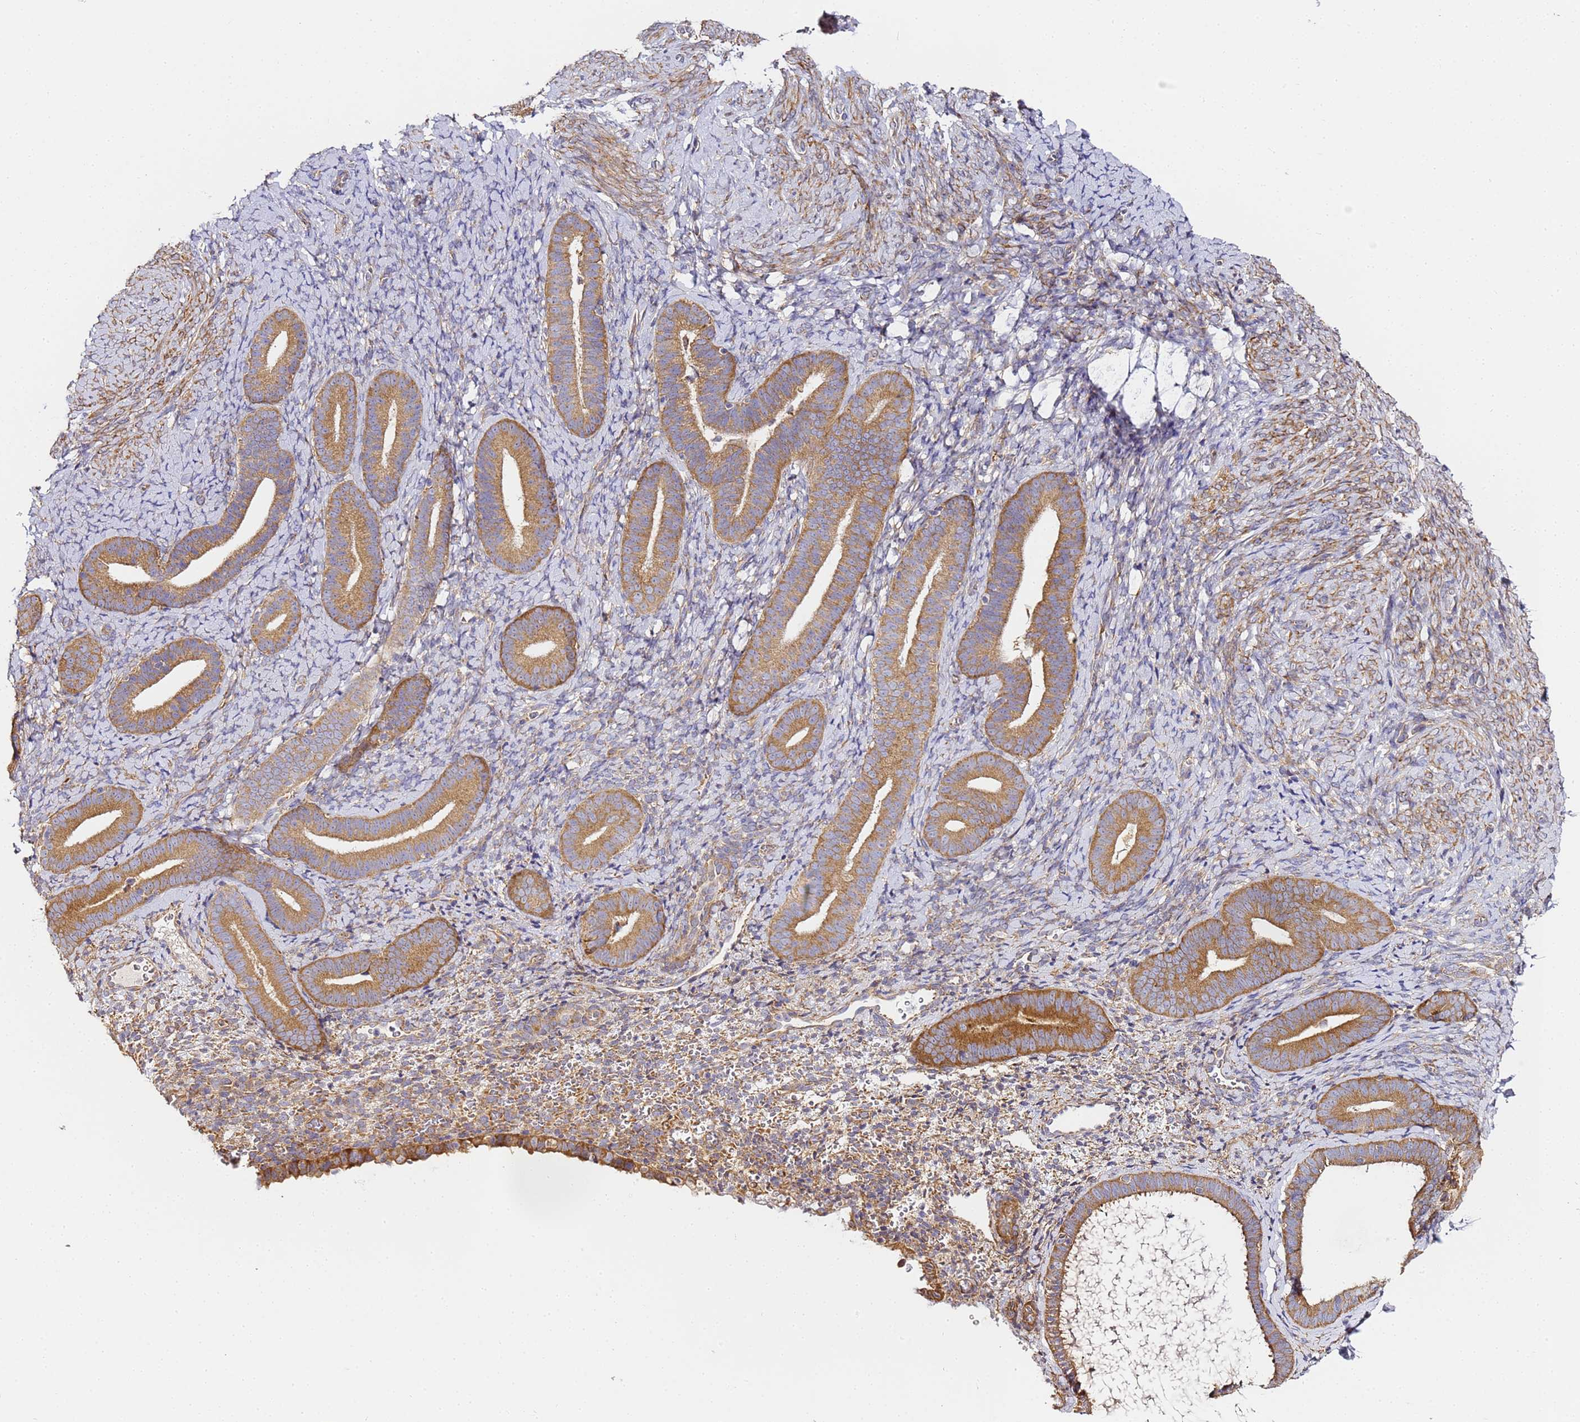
{"staining": {"intensity": "moderate", "quantity": "25%-75%", "location": "cytoplasmic/membranous"}, "tissue": "endometrium", "cell_type": "Cells in endometrial stroma", "image_type": "normal", "snomed": [{"axis": "morphology", "description": "Normal tissue, NOS"}, {"axis": "topography", "description": "Endometrium"}], "caption": "The immunohistochemical stain highlights moderate cytoplasmic/membranous staining in cells in endometrial stroma of normal endometrium. Using DAB (3,3'-diaminobenzidine) (brown) and hematoxylin (blue) stains, captured at high magnification using brightfield microscopy.", "gene": "RPL13A", "patient": {"sex": "female", "age": 65}}